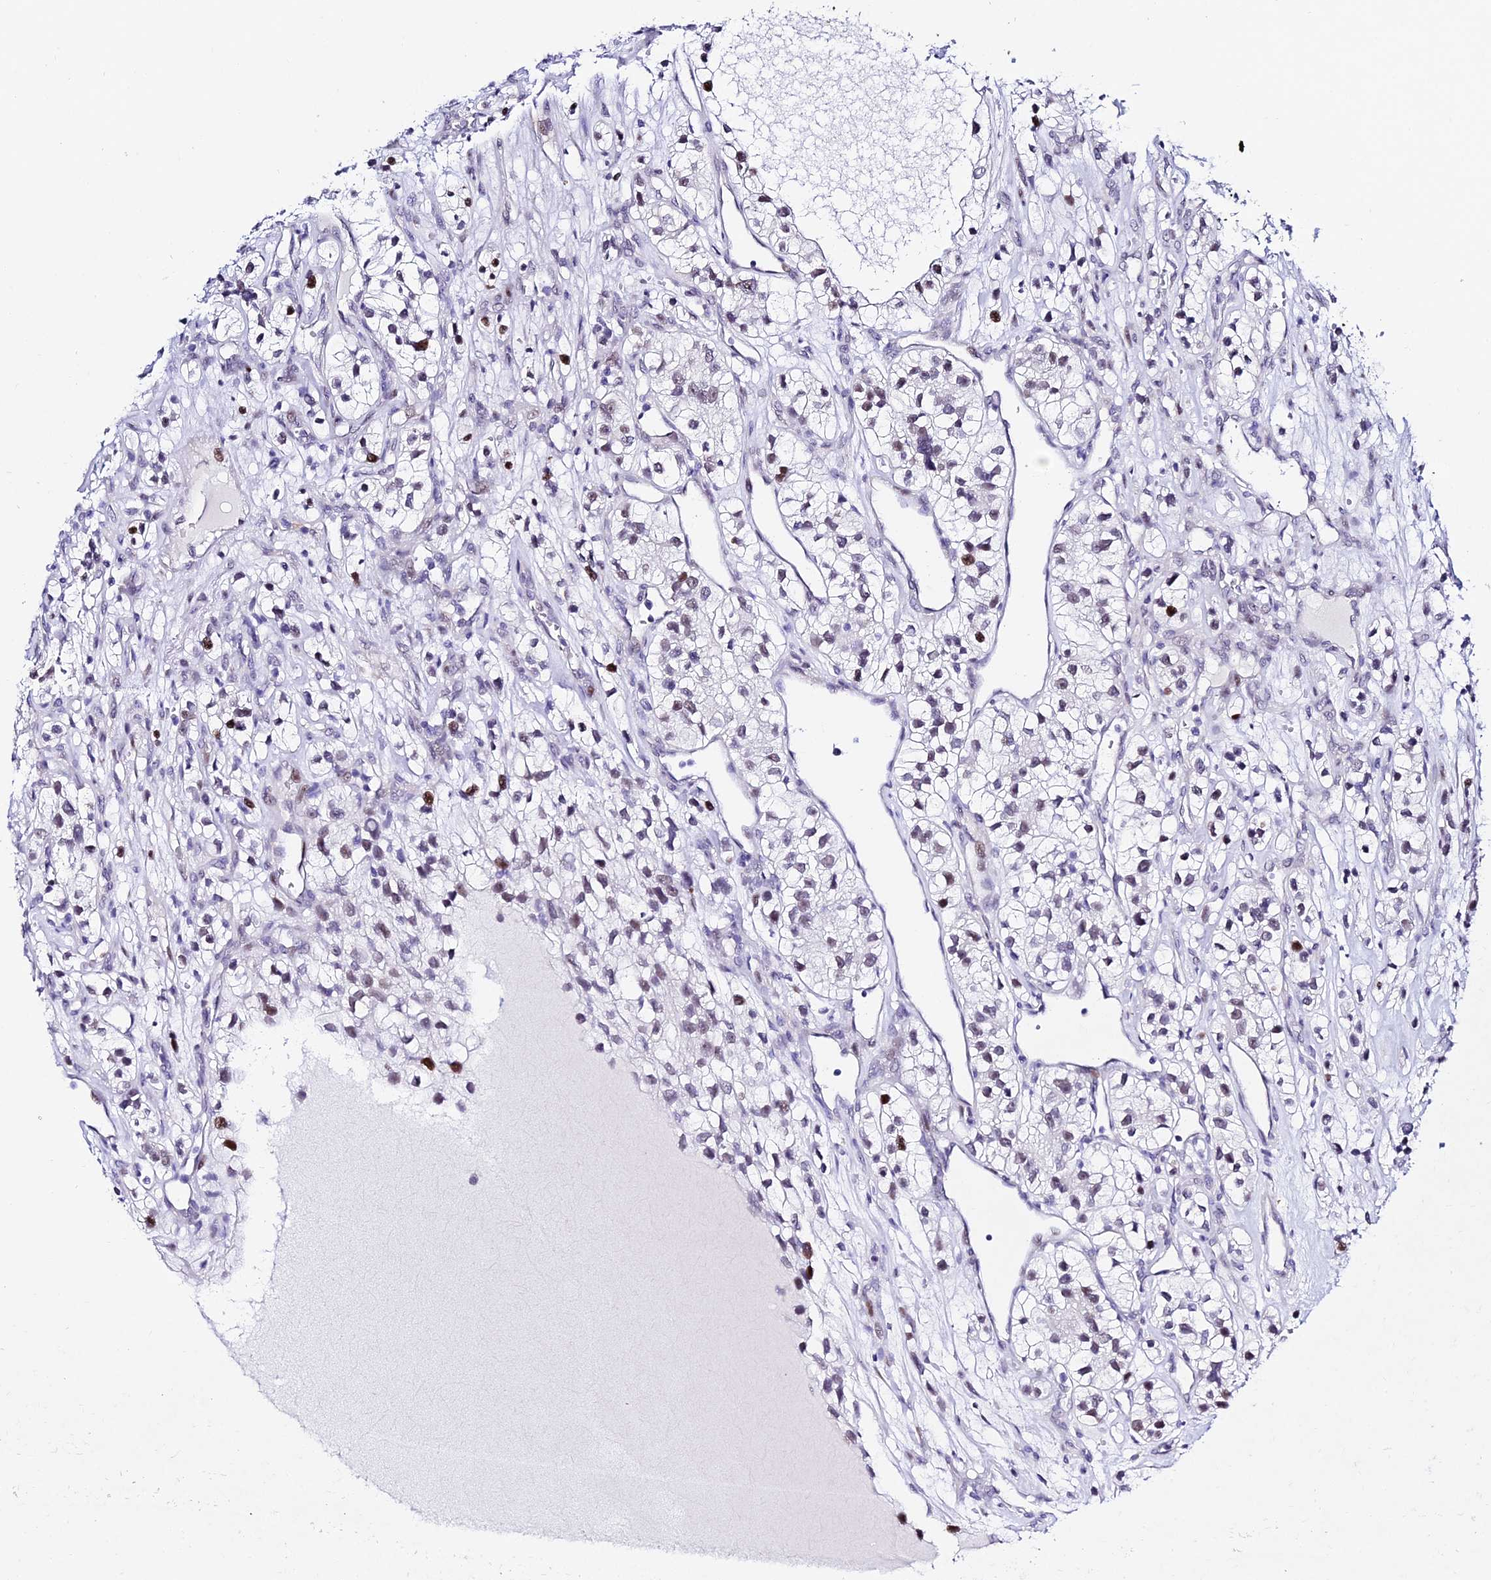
{"staining": {"intensity": "weak", "quantity": "25%-75%", "location": "nuclear"}, "tissue": "renal cancer", "cell_type": "Tumor cells", "image_type": "cancer", "snomed": [{"axis": "morphology", "description": "Adenocarcinoma, NOS"}, {"axis": "topography", "description": "Kidney"}], "caption": "Renal cancer was stained to show a protein in brown. There is low levels of weak nuclear staining in approximately 25%-75% of tumor cells. The protein of interest is shown in brown color, while the nuclei are stained blue.", "gene": "POFUT2", "patient": {"sex": "female", "age": 57}}